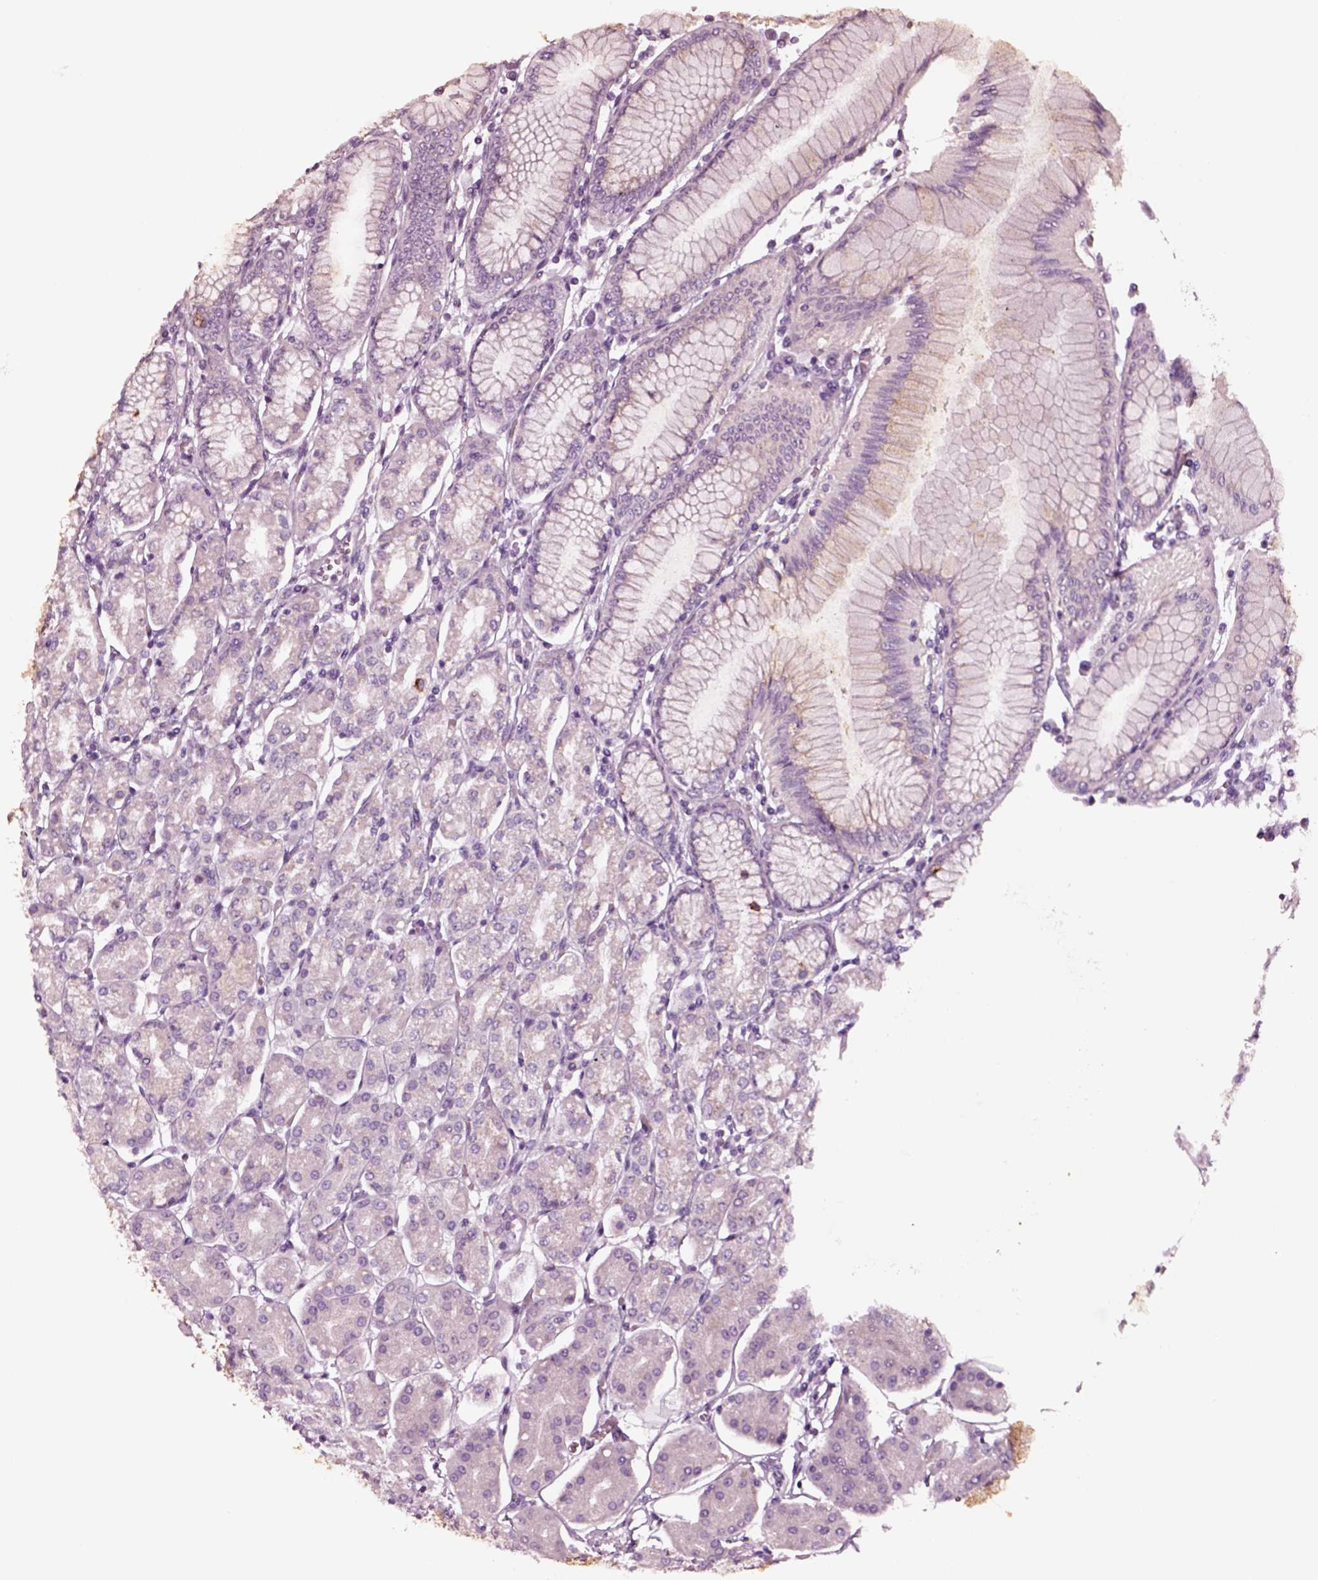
{"staining": {"intensity": "negative", "quantity": "none", "location": "none"}, "tissue": "stomach", "cell_type": "Glandular cells", "image_type": "normal", "snomed": [{"axis": "morphology", "description": "Normal tissue, NOS"}, {"axis": "topography", "description": "Skeletal muscle"}, {"axis": "topography", "description": "Stomach"}], "caption": "DAB (3,3'-diaminobenzidine) immunohistochemical staining of unremarkable stomach displays no significant expression in glandular cells.", "gene": "NMRK2", "patient": {"sex": "female", "age": 57}}